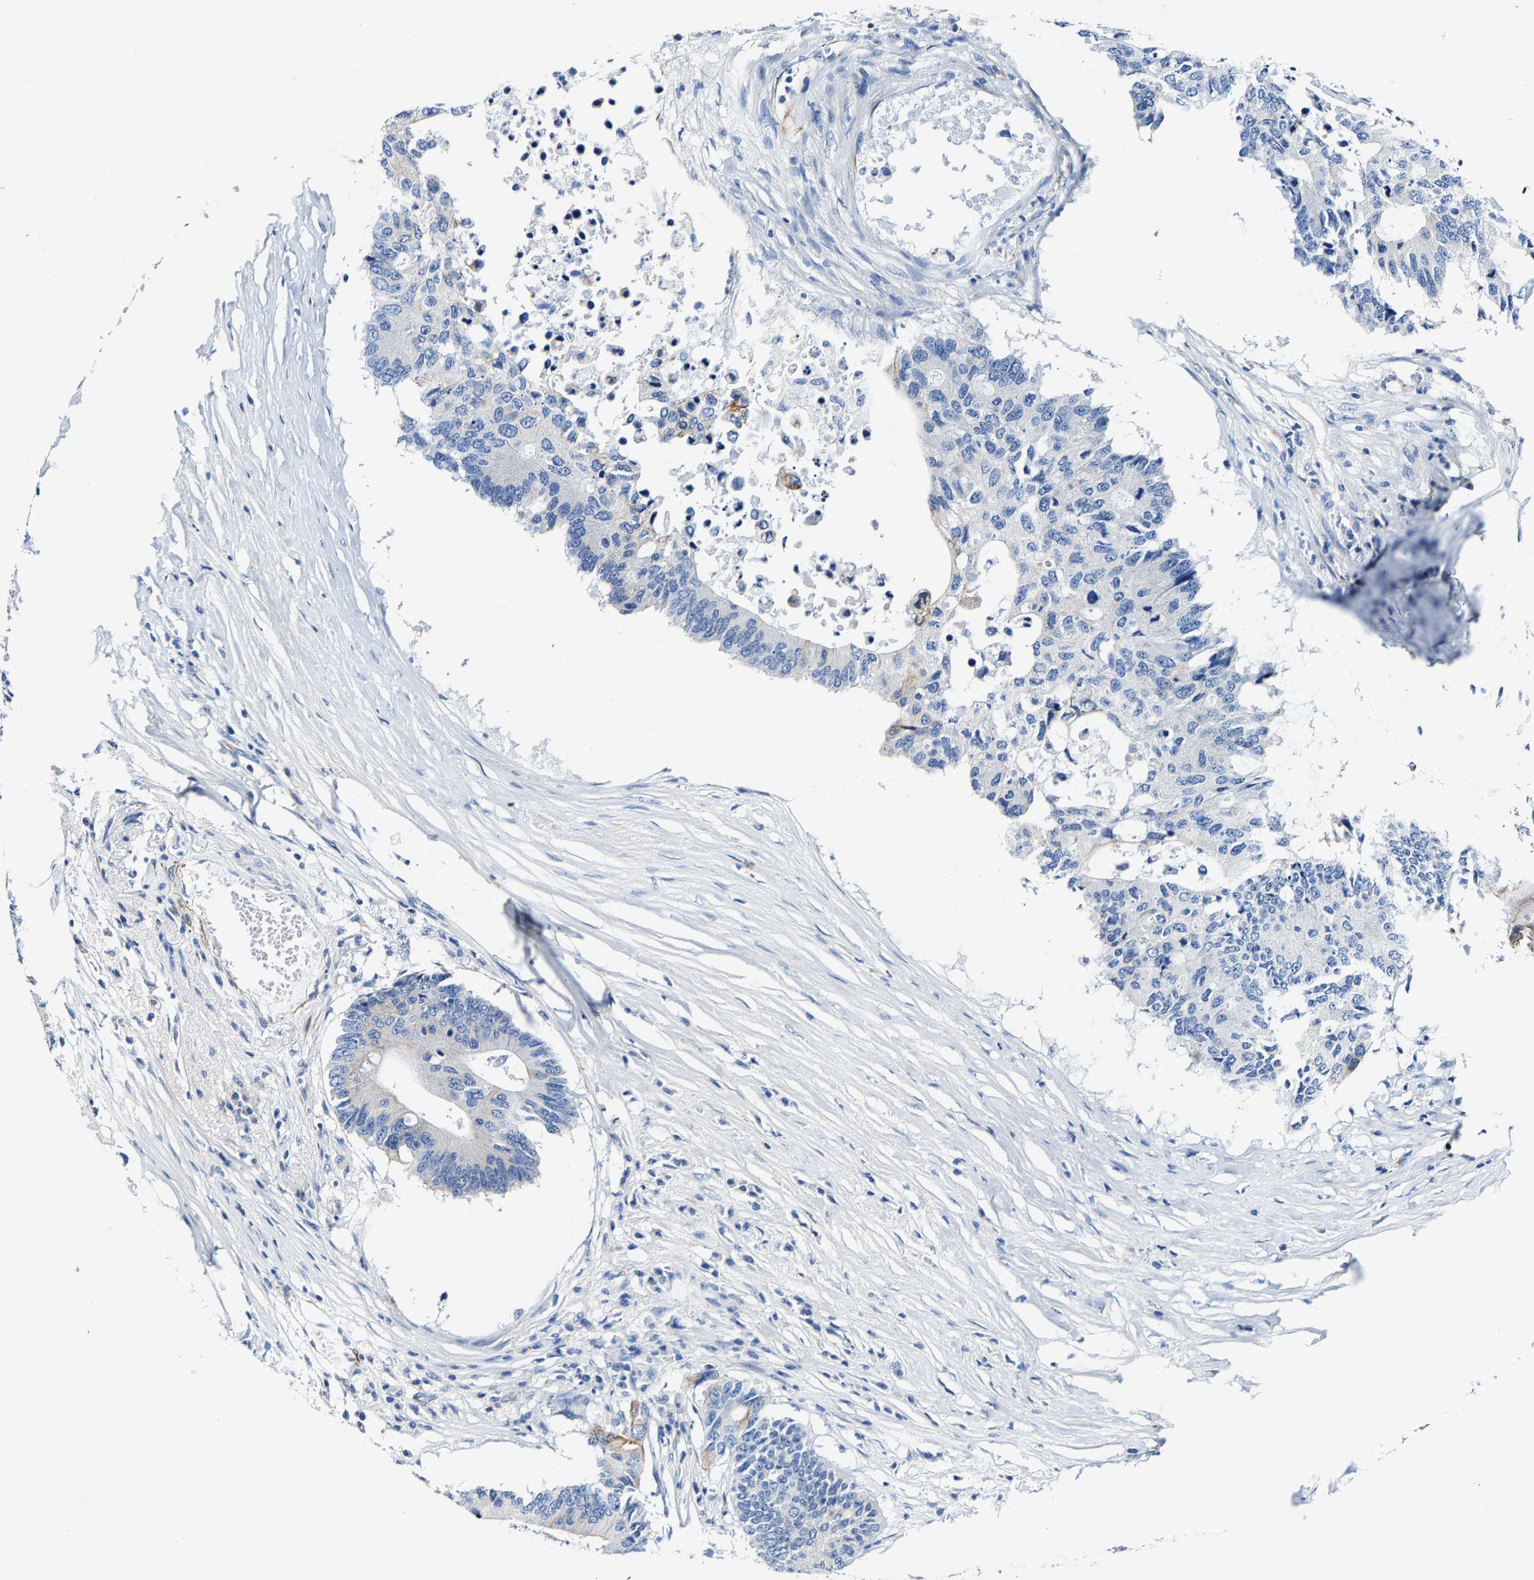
{"staining": {"intensity": "moderate", "quantity": "<25%", "location": "cytoplasmic/membranous"}, "tissue": "colorectal cancer", "cell_type": "Tumor cells", "image_type": "cancer", "snomed": [{"axis": "morphology", "description": "Adenocarcinoma, NOS"}, {"axis": "topography", "description": "Colon"}], "caption": "An immunohistochemistry (IHC) image of tumor tissue is shown. Protein staining in brown shows moderate cytoplasmic/membranous positivity in colorectal adenocarcinoma within tumor cells.", "gene": "MMEL1", "patient": {"sex": "male", "age": 71}}